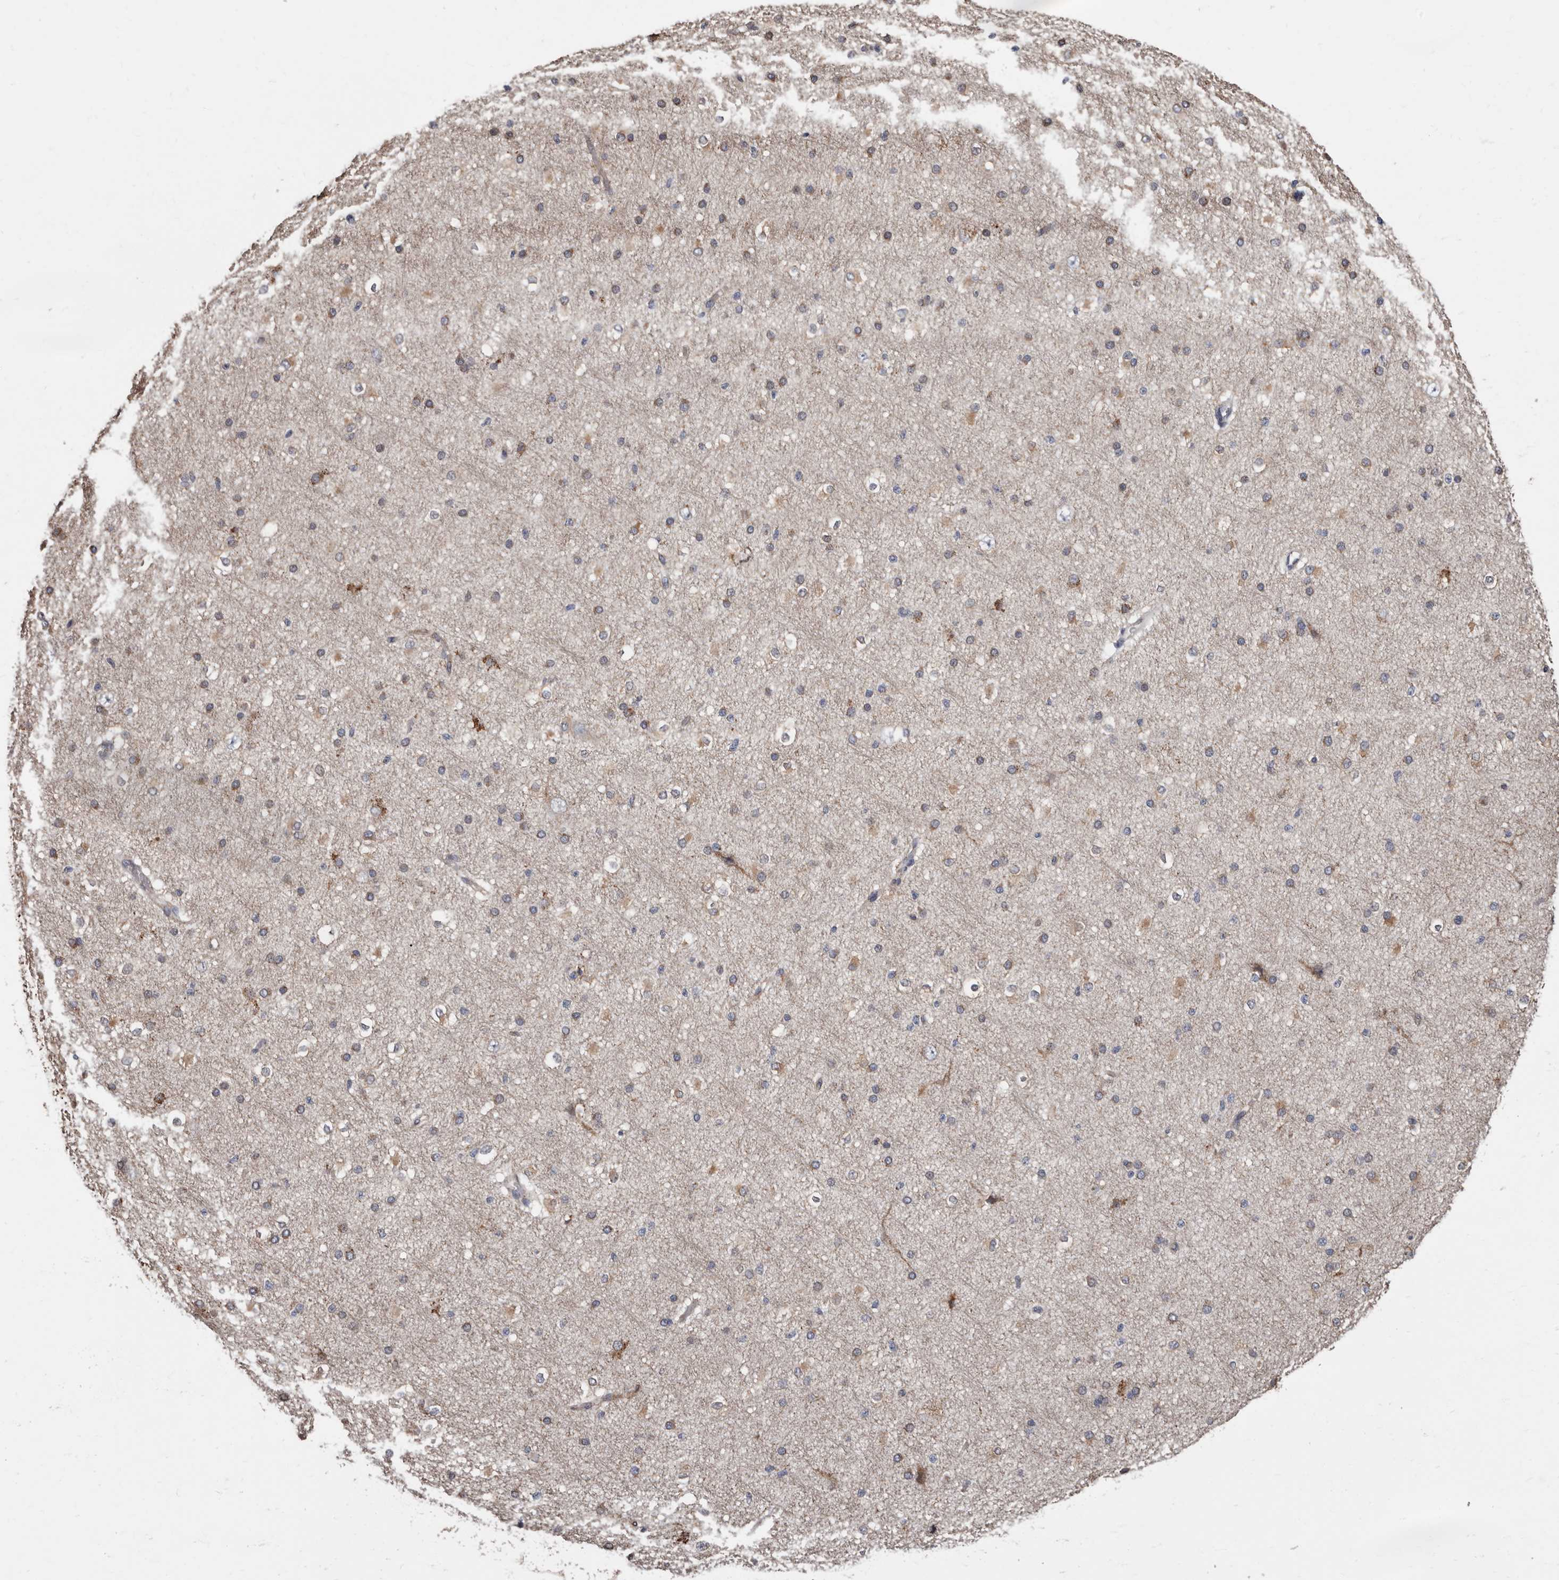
{"staining": {"intensity": "negative", "quantity": "none", "location": "none"}, "tissue": "cerebral cortex", "cell_type": "Endothelial cells", "image_type": "normal", "snomed": [{"axis": "morphology", "description": "Normal tissue, NOS"}, {"axis": "morphology", "description": "Developmental malformation"}, {"axis": "topography", "description": "Cerebral cortex"}], "caption": "Immunohistochemistry (IHC) photomicrograph of unremarkable cerebral cortex: cerebral cortex stained with DAB exhibits no significant protein expression in endothelial cells. The staining is performed using DAB (3,3'-diaminobenzidine) brown chromogen with nuclei counter-stained in using hematoxylin.", "gene": "MRPL18", "patient": {"sex": "female", "age": 30}}